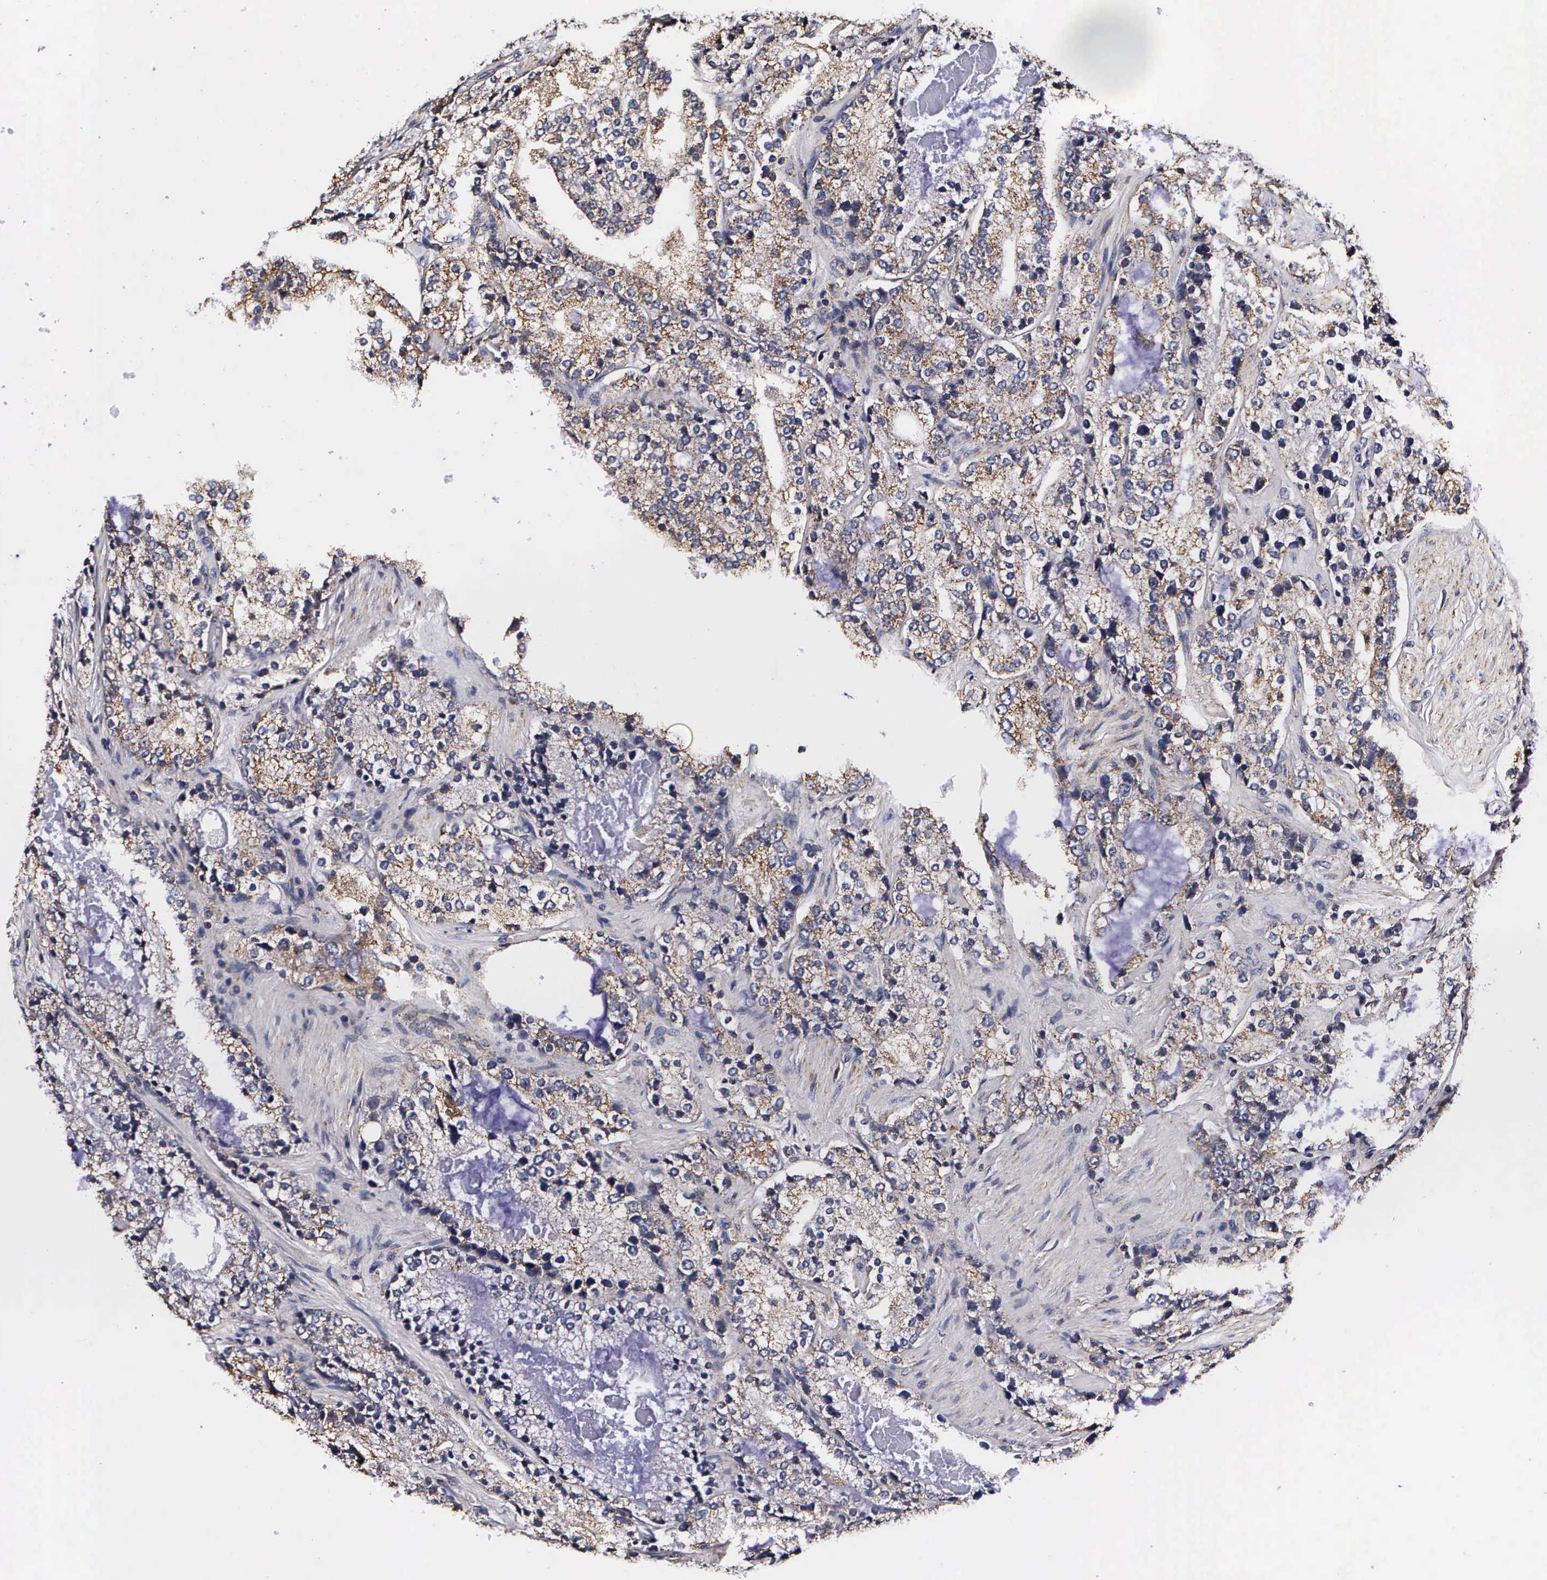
{"staining": {"intensity": "moderate", "quantity": ">75%", "location": "cytoplasmic/membranous"}, "tissue": "prostate cancer", "cell_type": "Tumor cells", "image_type": "cancer", "snomed": [{"axis": "morphology", "description": "Adenocarcinoma, High grade"}, {"axis": "topography", "description": "Prostate"}], "caption": "Human prostate cancer stained with a protein marker displays moderate staining in tumor cells.", "gene": "PSMA3", "patient": {"sex": "male", "age": 63}}